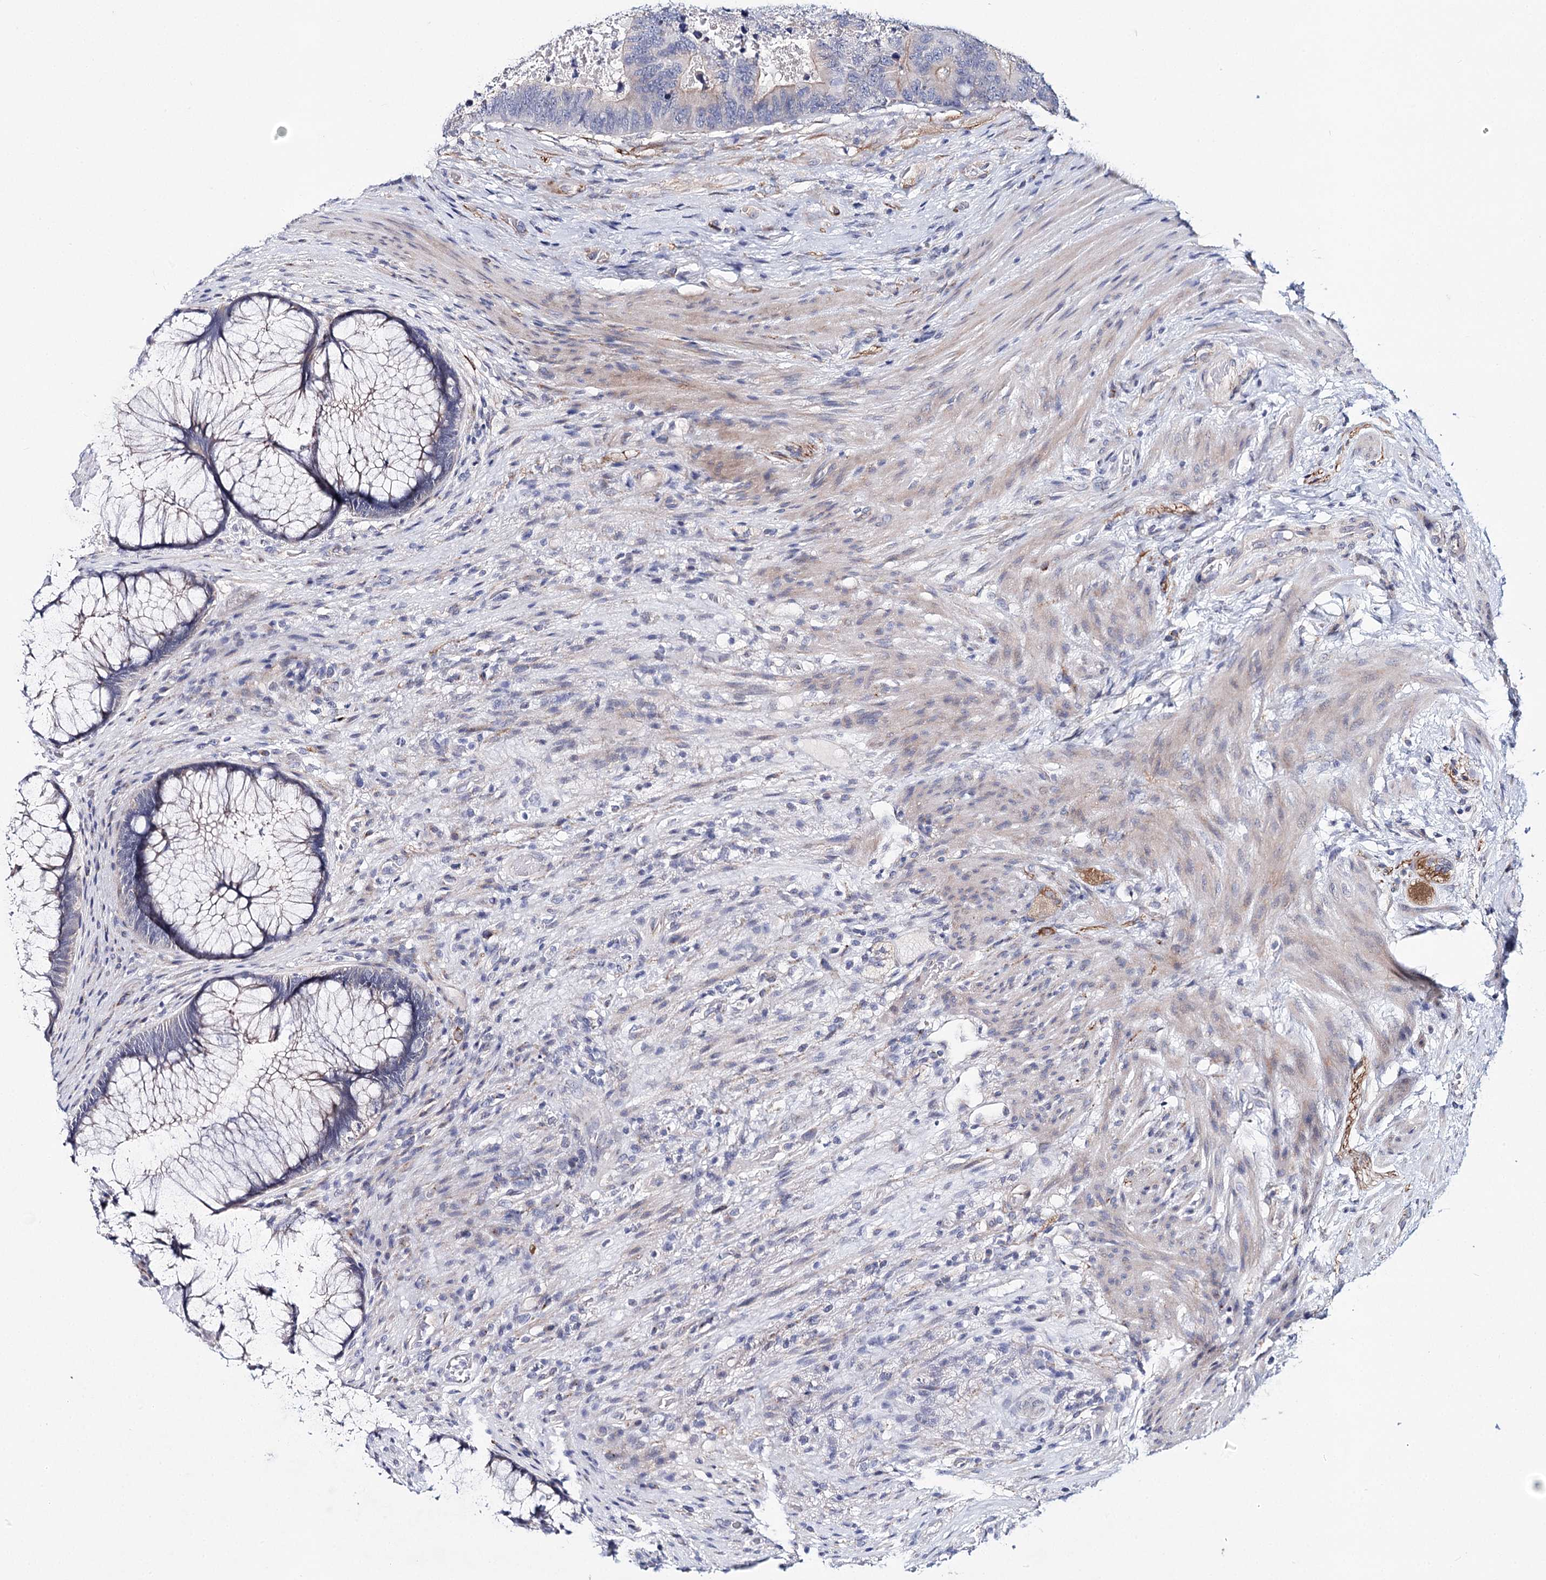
{"staining": {"intensity": "weak", "quantity": "<25%", "location": "cytoplasmic/membranous"}, "tissue": "rectum", "cell_type": "Glandular cells", "image_type": "normal", "snomed": [{"axis": "morphology", "description": "Normal tissue, NOS"}, {"axis": "topography", "description": "Rectum"}], "caption": "DAB (3,3'-diaminobenzidine) immunohistochemical staining of benign human rectum exhibits no significant positivity in glandular cells.", "gene": "TEX12", "patient": {"sex": "male", "age": 51}}